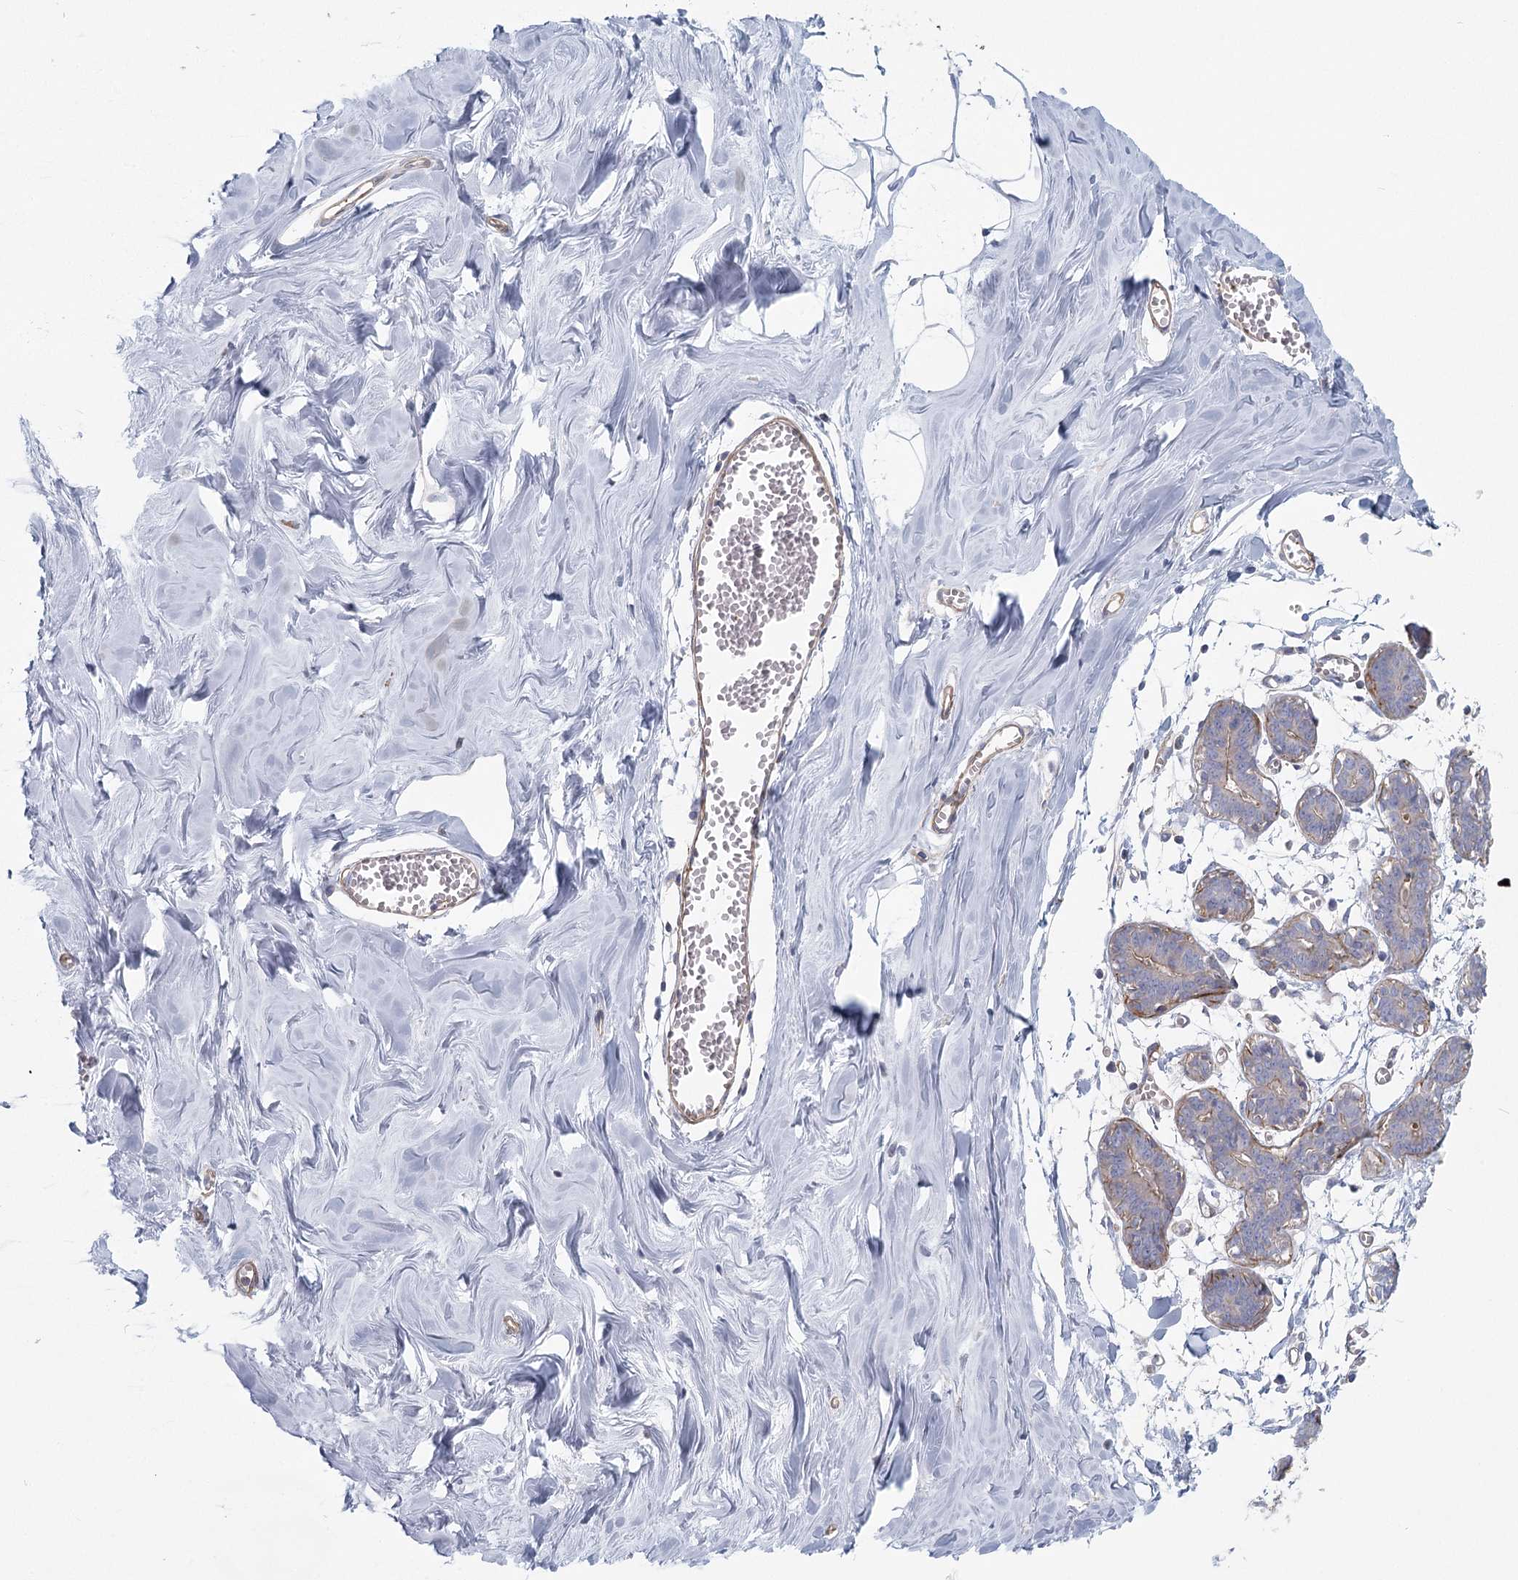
{"staining": {"intensity": "negative", "quantity": "none", "location": "none"}, "tissue": "breast", "cell_type": "Adipocytes", "image_type": "normal", "snomed": [{"axis": "morphology", "description": "Normal tissue, NOS"}, {"axis": "topography", "description": "Breast"}], "caption": "There is no significant staining in adipocytes of breast. The staining was performed using DAB (3,3'-diaminobenzidine) to visualize the protein expression in brown, while the nuclei were stained in blue with hematoxylin (Magnification: 20x).", "gene": "IFT46", "patient": {"sex": "female", "age": 27}}